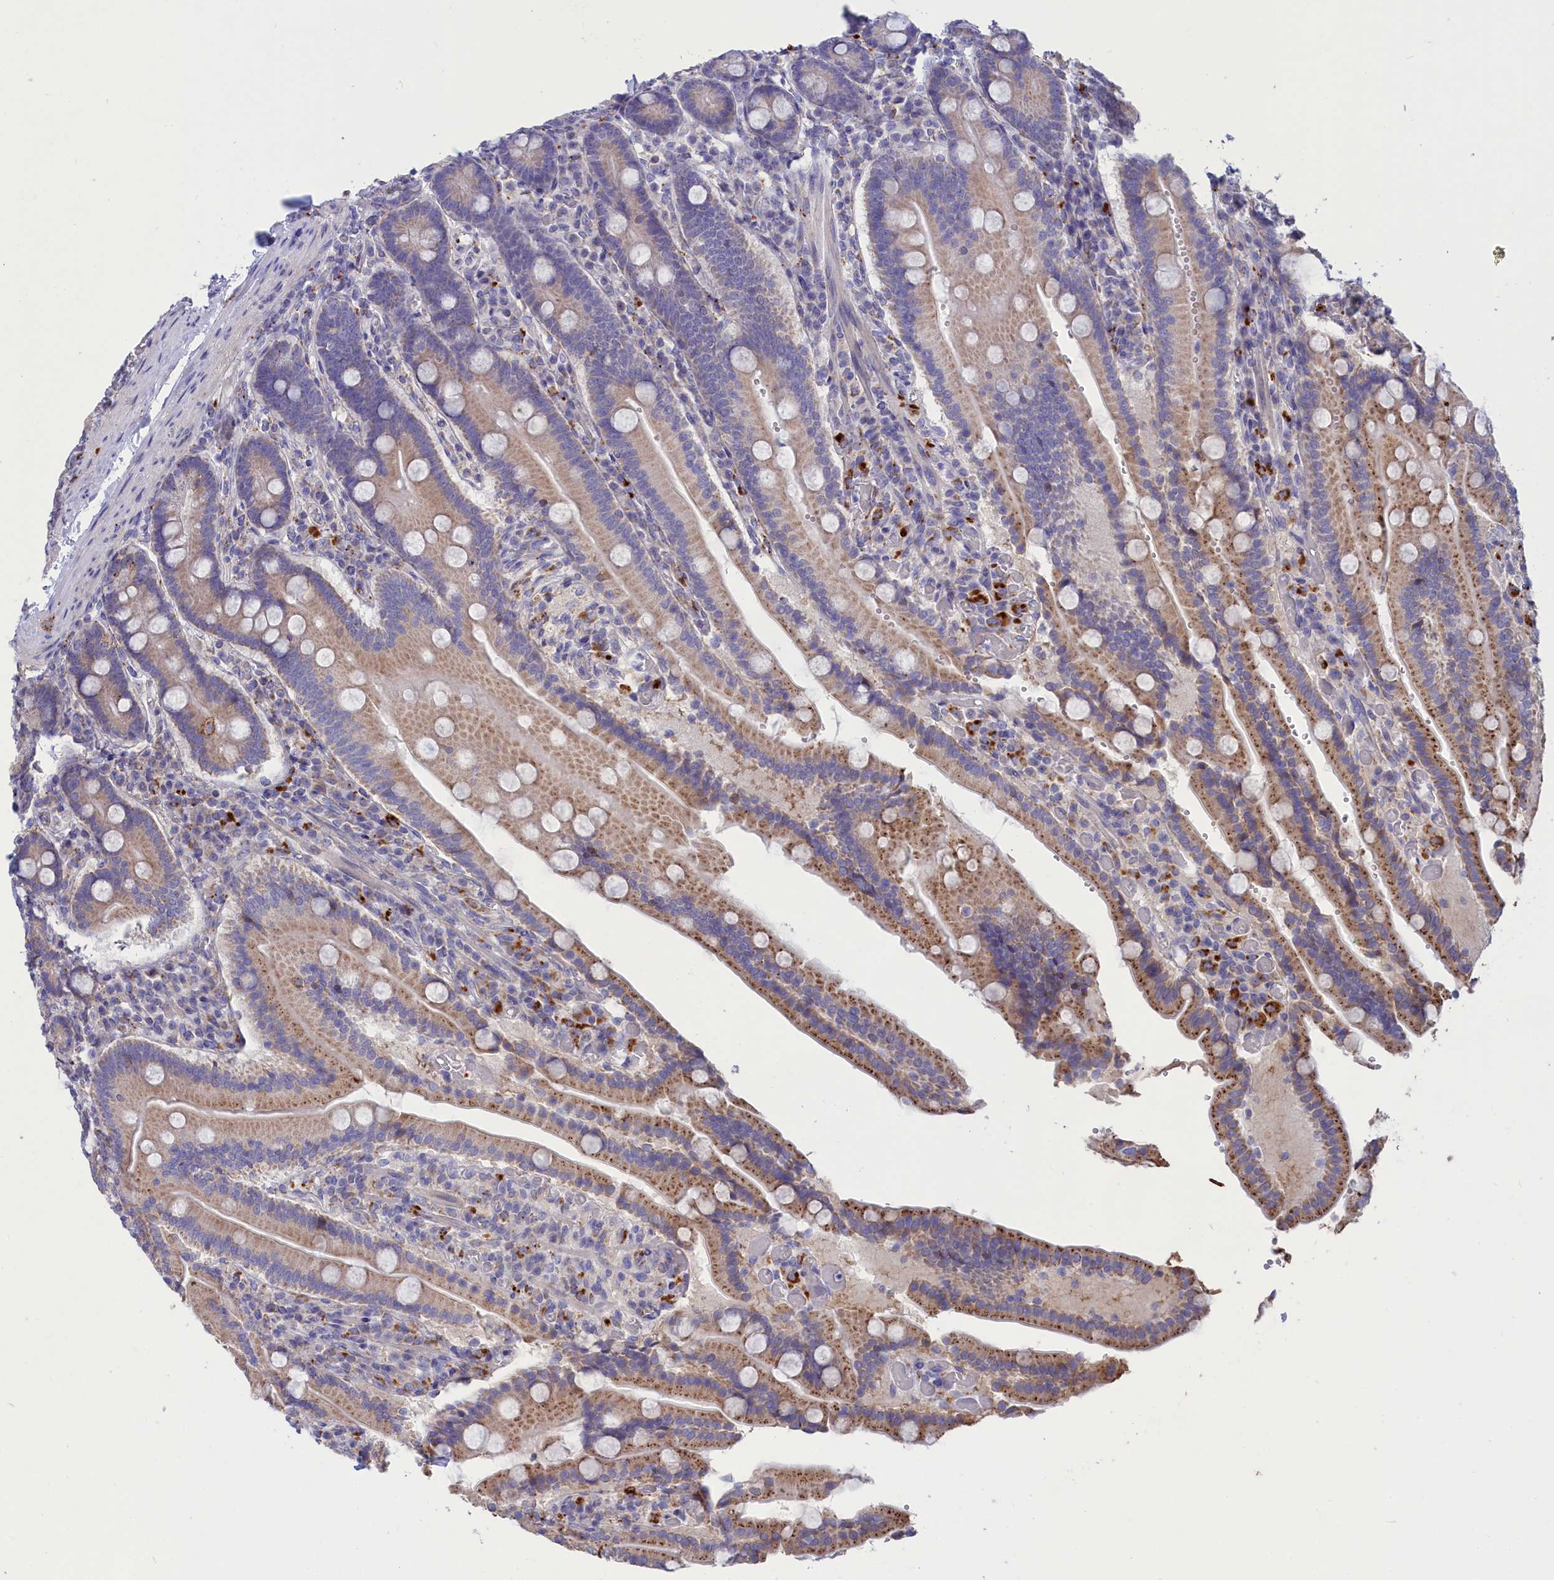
{"staining": {"intensity": "moderate", "quantity": "25%-75%", "location": "cytoplasmic/membranous"}, "tissue": "duodenum", "cell_type": "Glandular cells", "image_type": "normal", "snomed": [{"axis": "morphology", "description": "Normal tissue, NOS"}, {"axis": "topography", "description": "Duodenum"}], "caption": "This image reveals benign duodenum stained with IHC to label a protein in brown. The cytoplasmic/membranous of glandular cells show moderate positivity for the protein. Nuclei are counter-stained blue.", "gene": "WDR6", "patient": {"sex": "female", "age": 62}}